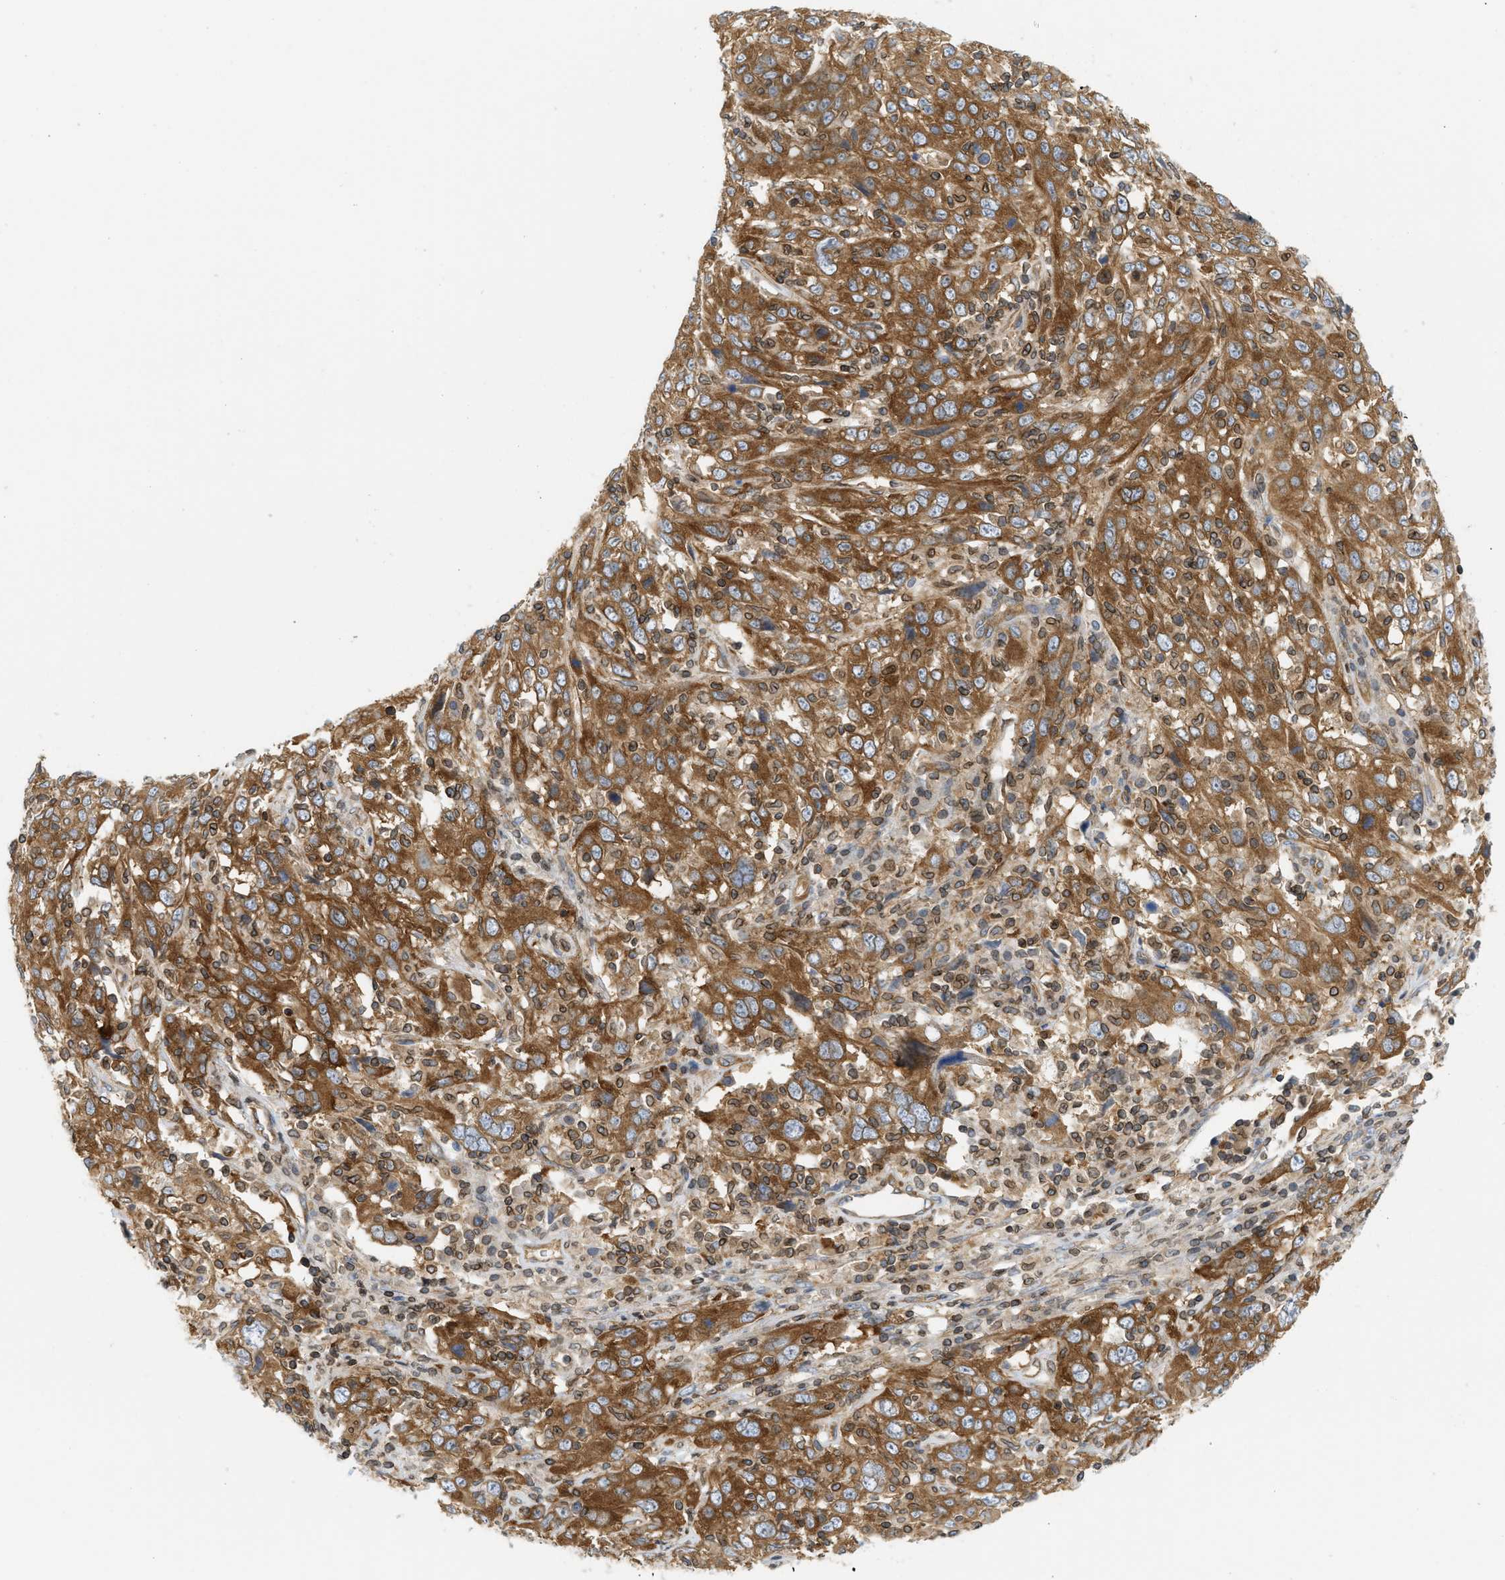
{"staining": {"intensity": "strong", "quantity": ">75%", "location": "cytoplasmic/membranous"}, "tissue": "cervical cancer", "cell_type": "Tumor cells", "image_type": "cancer", "snomed": [{"axis": "morphology", "description": "Squamous cell carcinoma, NOS"}, {"axis": "topography", "description": "Cervix"}], "caption": "Immunohistochemistry (IHC) staining of cervical cancer, which demonstrates high levels of strong cytoplasmic/membranous staining in approximately >75% of tumor cells indicating strong cytoplasmic/membranous protein staining. The staining was performed using DAB (brown) for protein detection and nuclei were counterstained in hematoxylin (blue).", "gene": "STRN", "patient": {"sex": "female", "age": 46}}